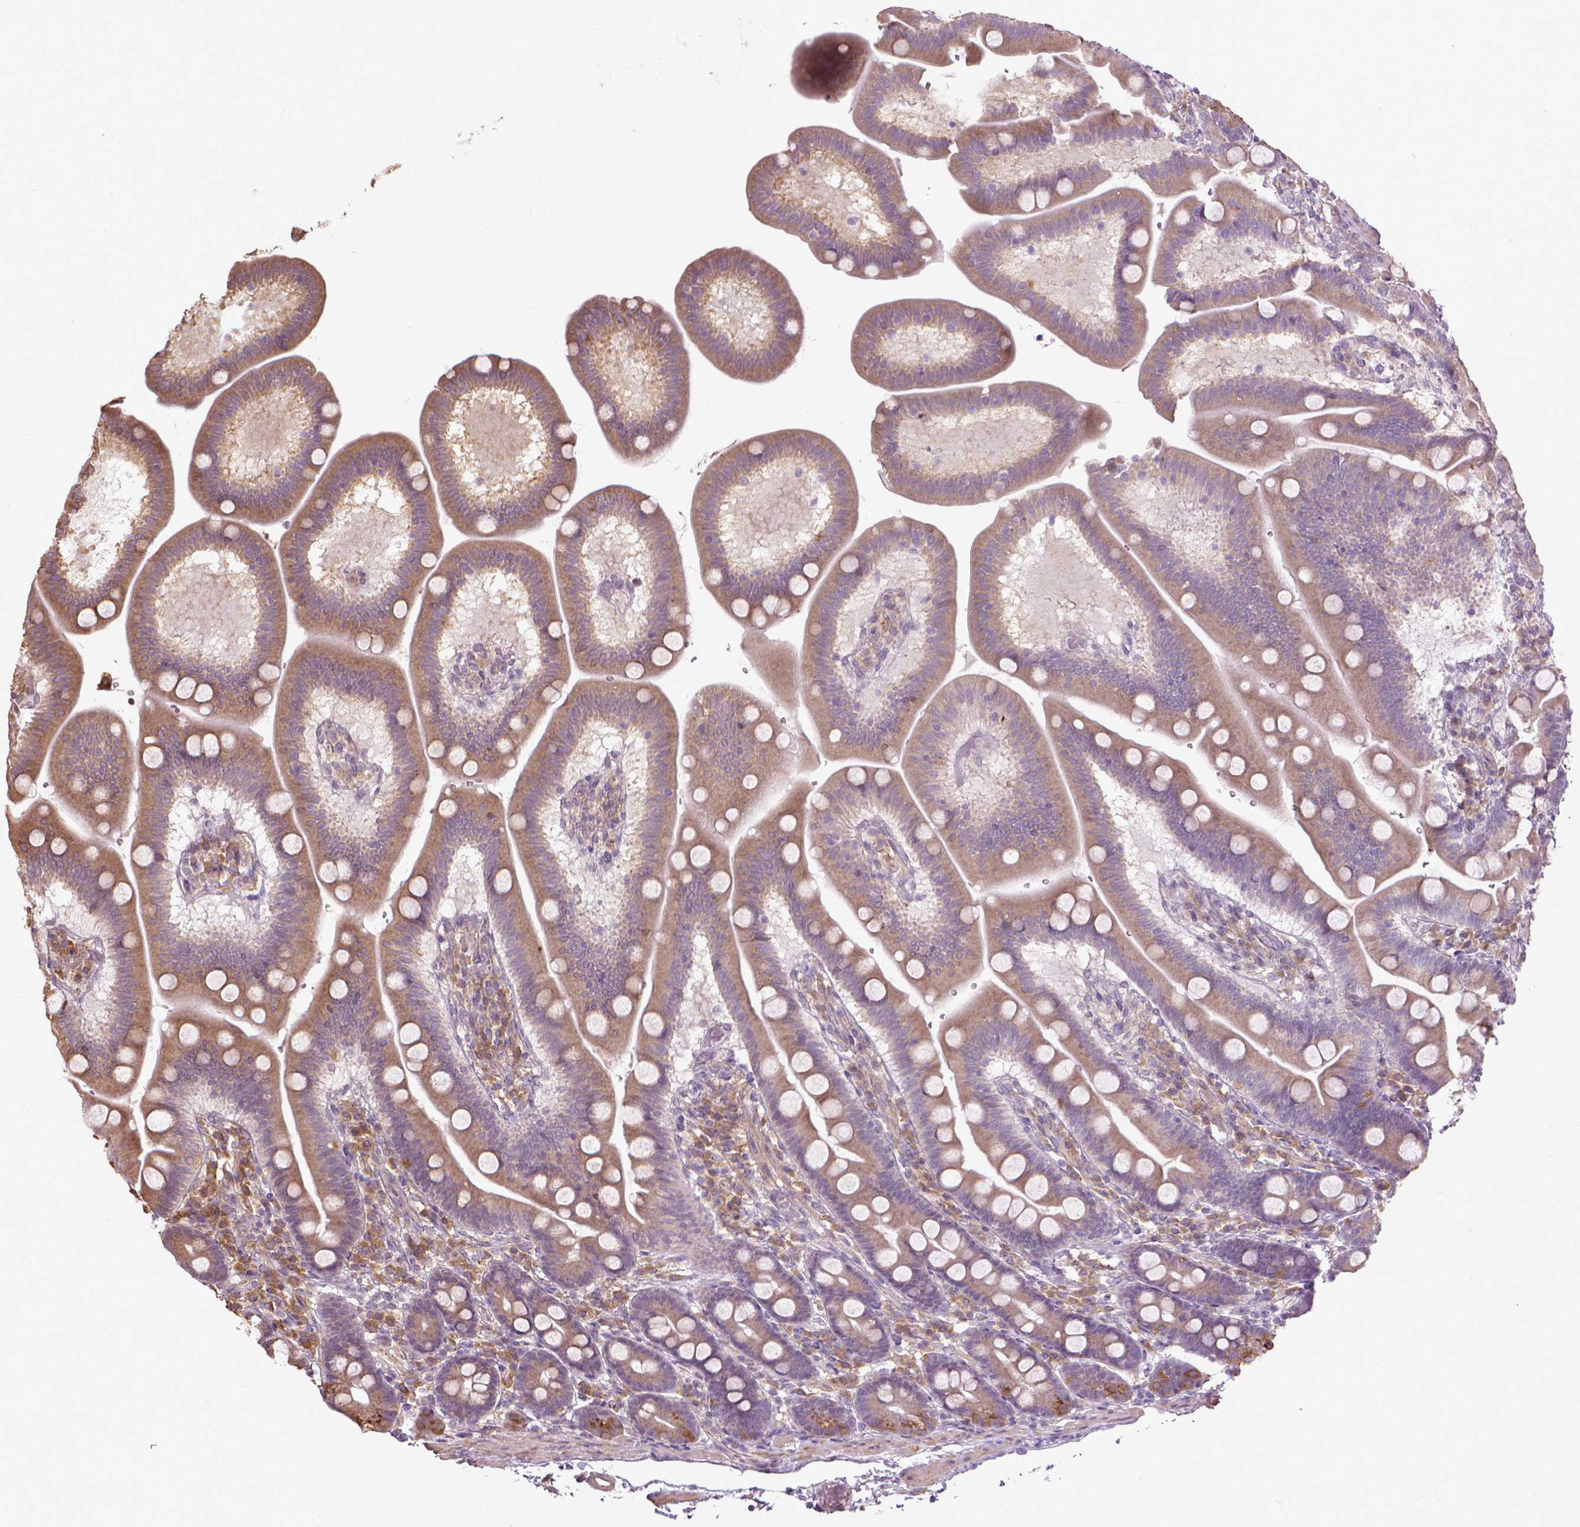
{"staining": {"intensity": "weak", "quantity": ">75%", "location": "cytoplasmic/membranous"}, "tissue": "duodenum", "cell_type": "Glandular cells", "image_type": "normal", "snomed": [{"axis": "morphology", "description": "Normal tissue, NOS"}, {"axis": "topography", "description": "Duodenum"}], "caption": "Duodenum stained with immunohistochemistry (IHC) shows weak cytoplasmic/membranous positivity in approximately >75% of glandular cells.", "gene": "GAS1", "patient": {"sex": "male", "age": 59}}